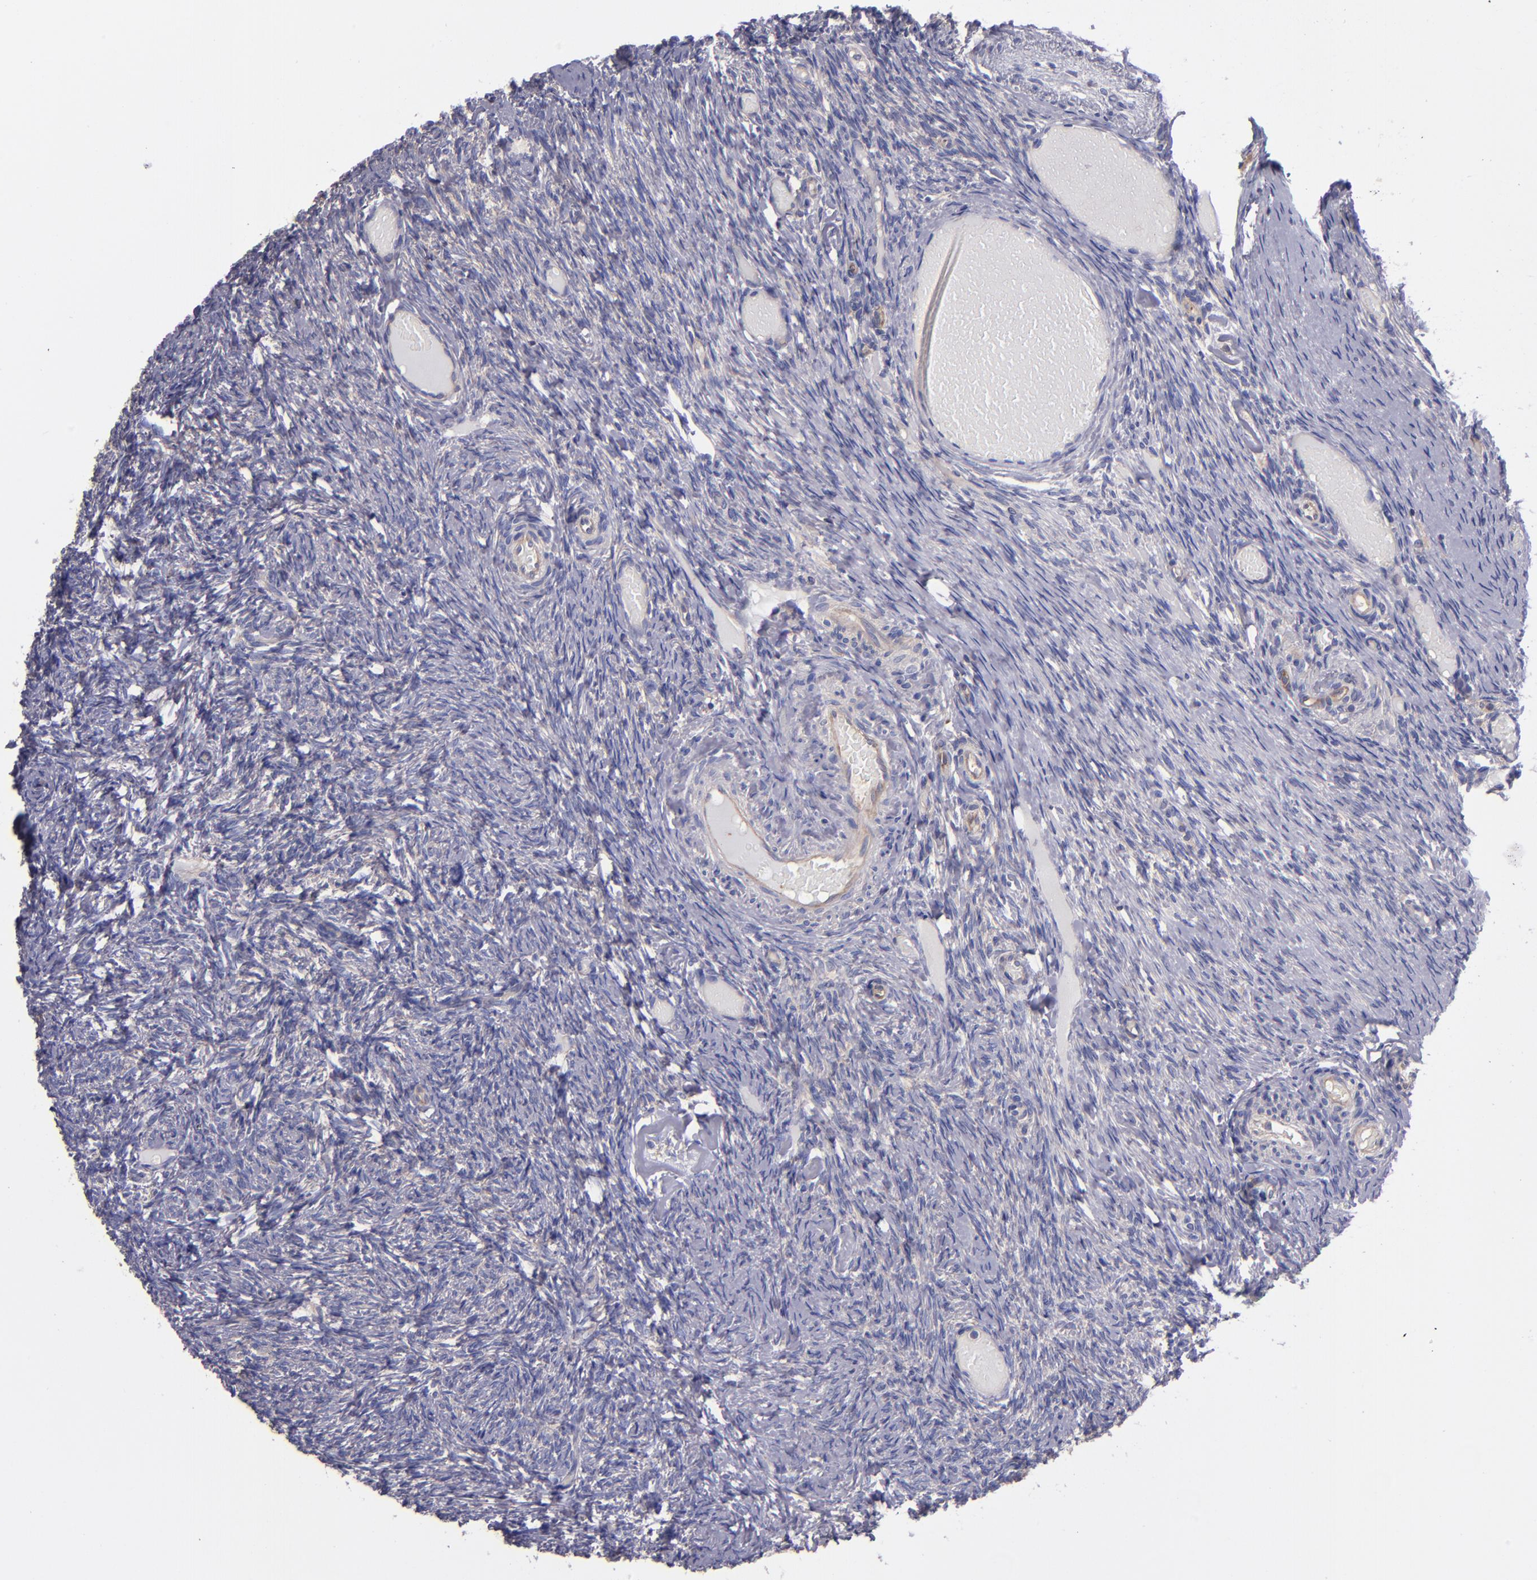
{"staining": {"intensity": "negative", "quantity": "none", "location": "none"}, "tissue": "ovary", "cell_type": "Follicle cells", "image_type": "normal", "snomed": [{"axis": "morphology", "description": "Normal tissue, NOS"}, {"axis": "topography", "description": "Ovary"}], "caption": "Photomicrograph shows no protein staining in follicle cells of normal ovary. (Stains: DAB immunohistochemistry with hematoxylin counter stain, Microscopy: brightfield microscopy at high magnification).", "gene": "CARS1", "patient": {"sex": "female", "age": 60}}